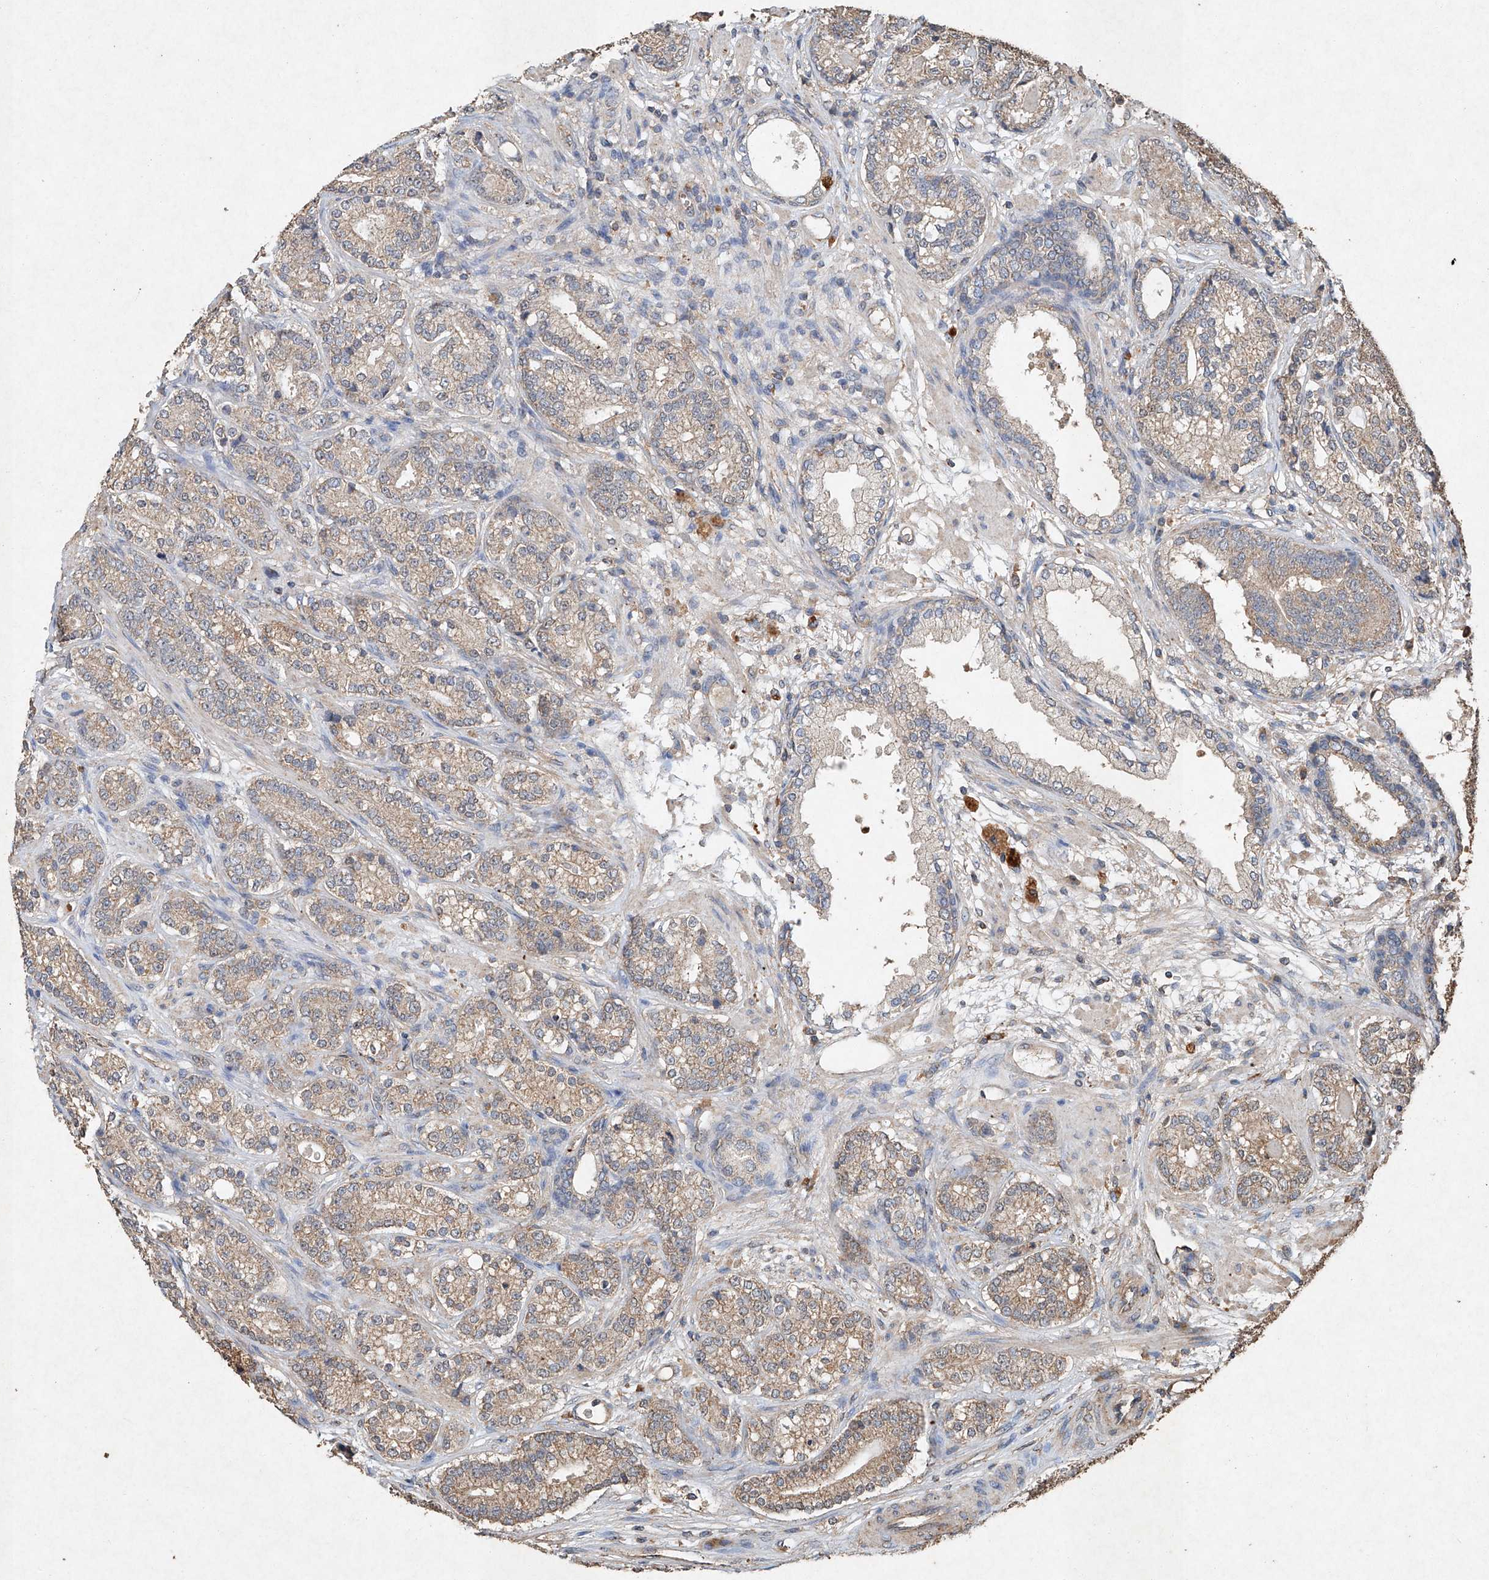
{"staining": {"intensity": "weak", "quantity": ">75%", "location": "cytoplasmic/membranous"}, "tissue": "prostate cancer", "cell_type": "Tumor cells", "image_type": "cancer", "snomed": [{"axis": "morphology", "description": "Adenocarcinoma, High grade"}, {"axis": "topography", "description": "Prostate"}], "caption": "IHC (DAB (3,3'-diaminobenzidine)) staining of prostate adenocarcinoma (high-grade) displays weak cytoplasmic/membranous protein positivity in about >75% of tumor cells.", "gene": "STK3", "patient": {"sex": "male", "age": 61}}